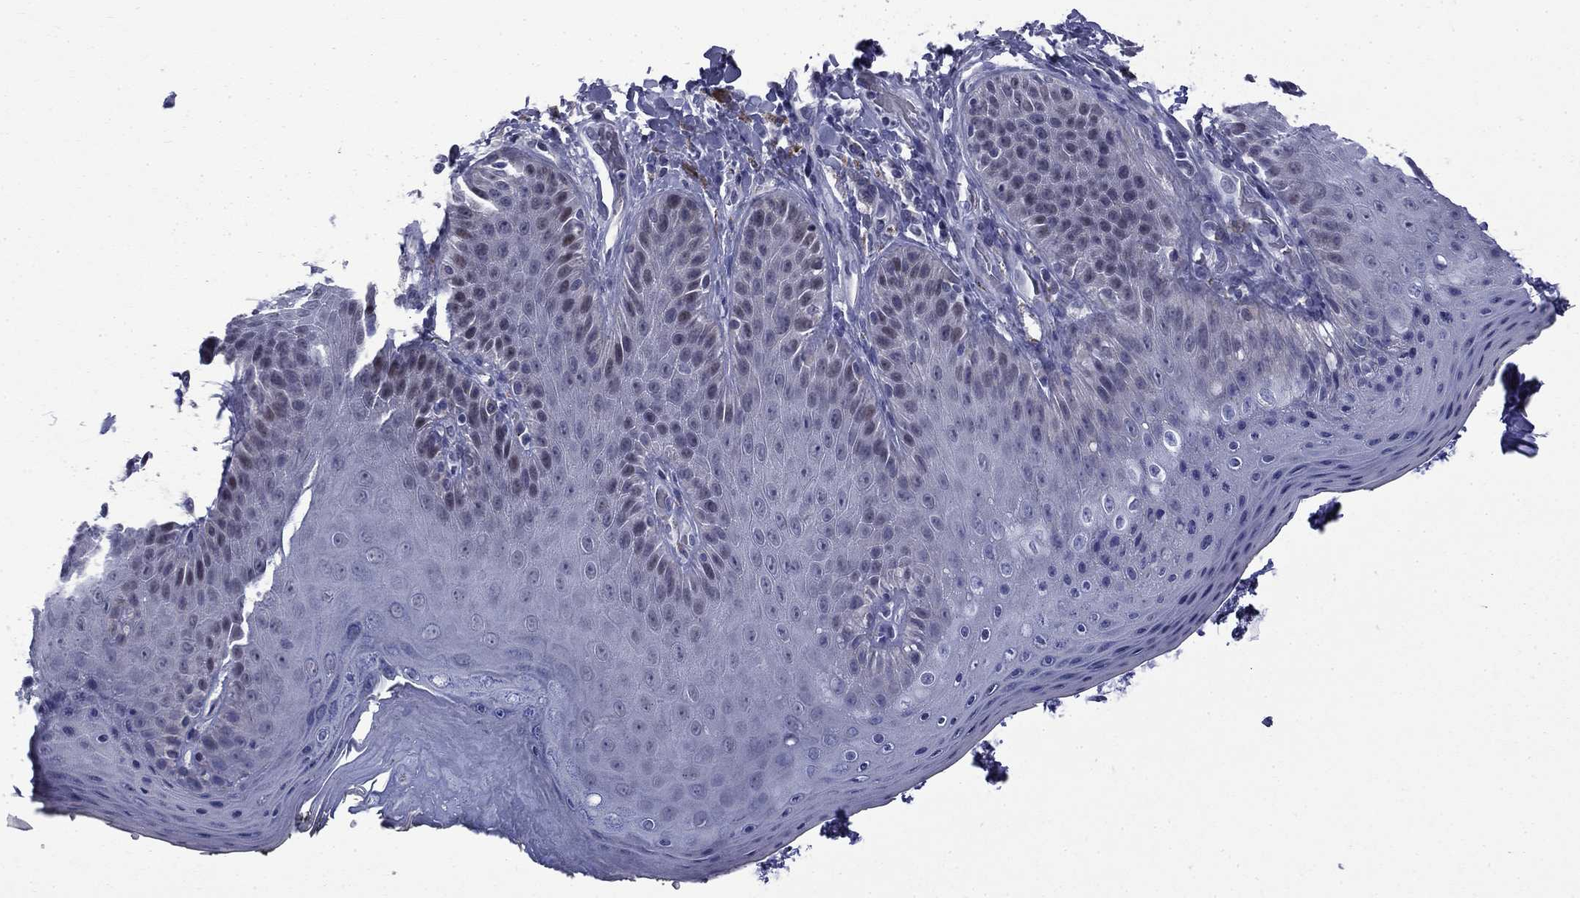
{"staining": {"intensity": "negative", "quantity": "none", "location": "none"}, "tissue": "skin", "cell_type": "Epidermal cells", "image_type": "normal", "snomed": [{"axis": "morphology", "description": "Normal tissue, NOS"}, {"axis": "topography", "description": "Anal"}], "caption": "Immunohistochemistry (IHC) histopathology image of normal skin stained for a protein (brown), which exhibits no positivity in epidermal cells. Brightfield microscopy of immunohistochemistry stained with DAB (3,3'-diaminobenzidine) (brown) and hematoxylin (blue), captured at high magnification.", "gene": "MGARP", "patient": {"sex": "male", "age": 53}}